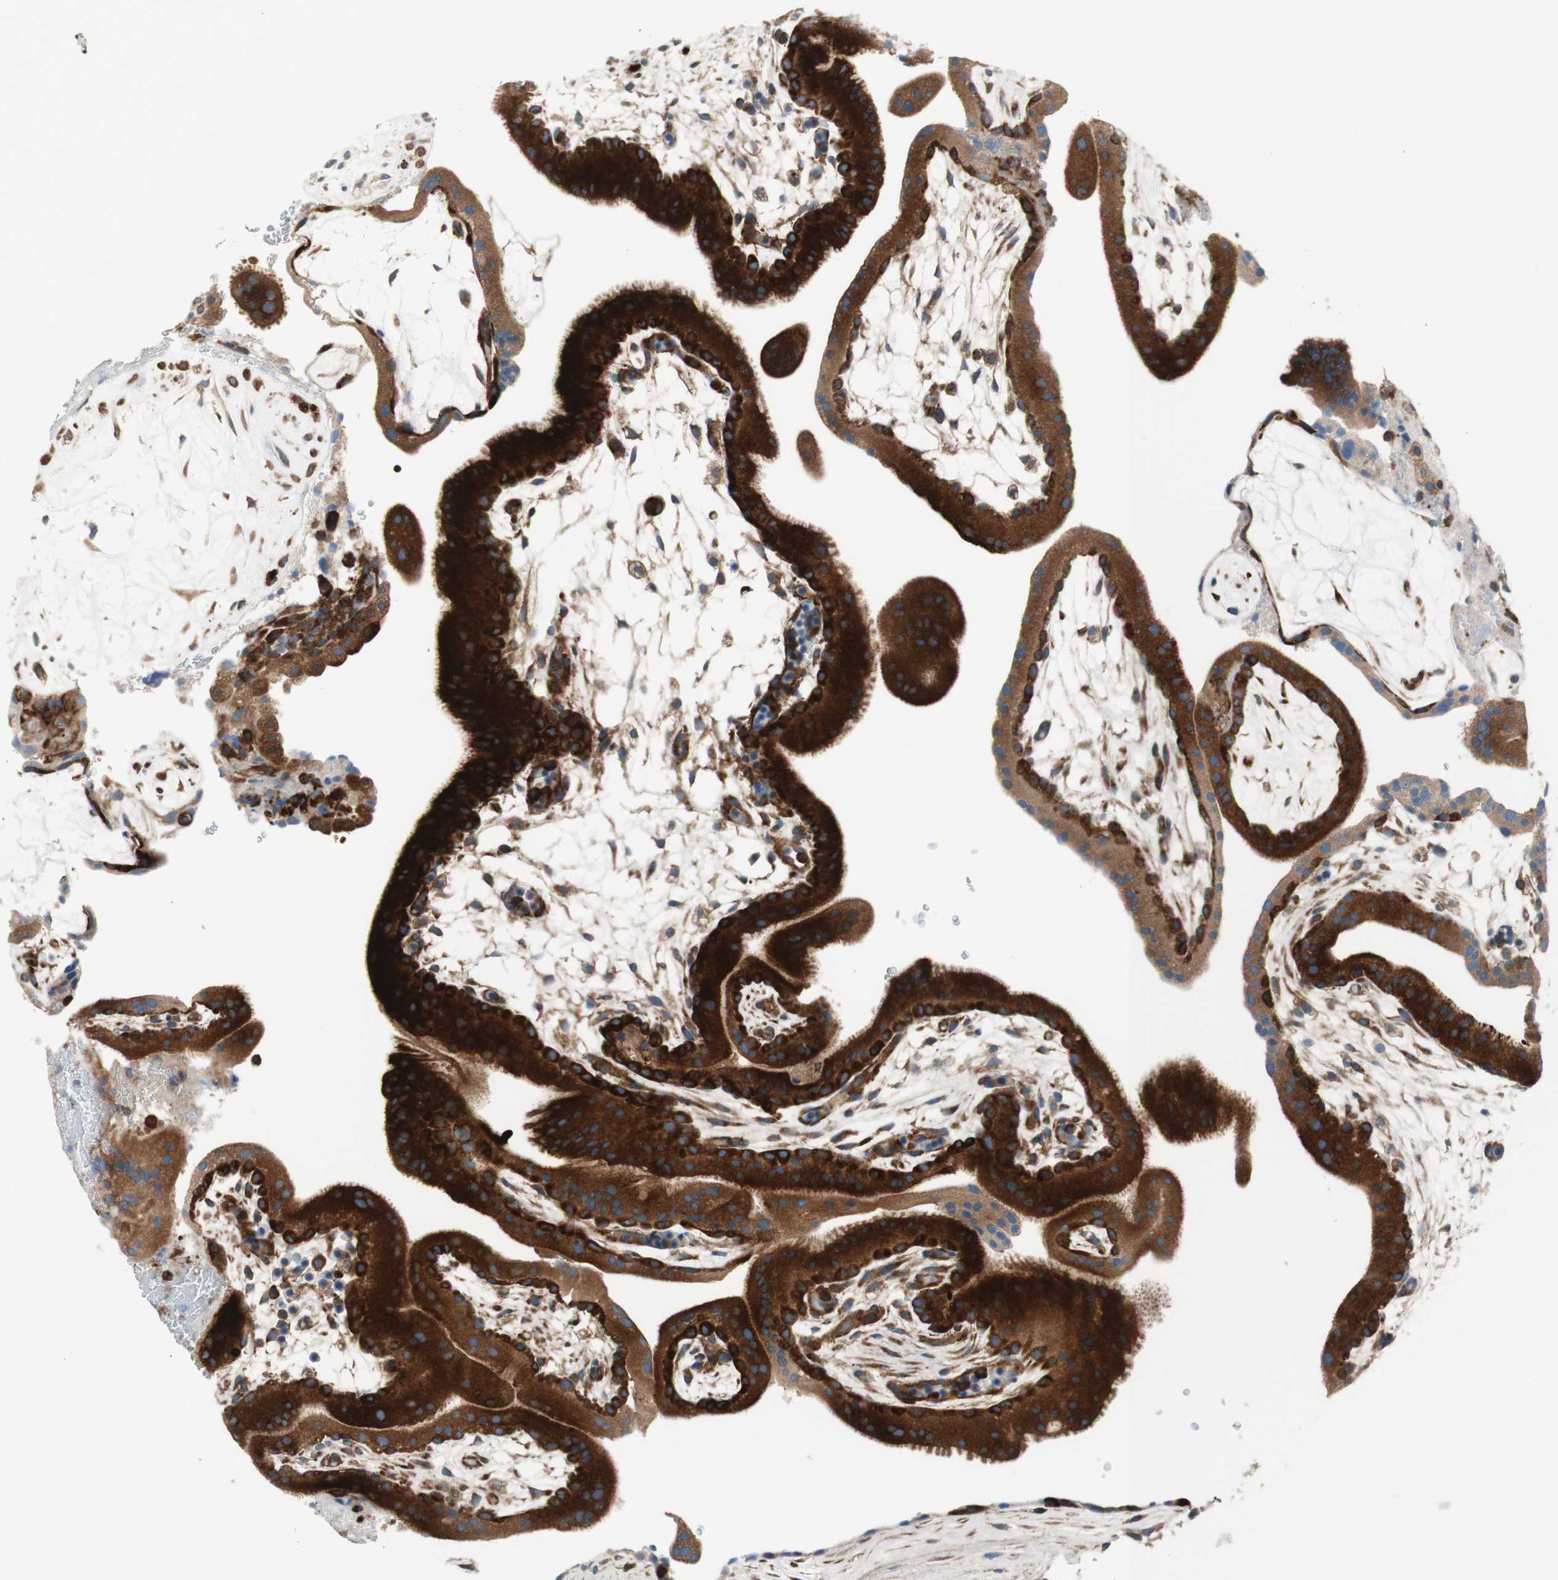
{"staining": {"intensity": "strong", "quantity": ">75%", "location": "cytoplasmic/membranous"}, "tissue": "placenta", "cell_type": "Trophoblastic cells", "image_type": "normal", "snomed": [{"axis": "morphology", "description": "Normal tissue, NOS"}, {"axis": "topography", "description": "Placenta"}], "caption": "Immunohistochemical staining of benign placenta reveals high levels of strong cytoplasmic/membranous expression in approximately >75% of trophoblastic cells.", "gene": "CCN4", "patient": {"sex": "female", "age": 19}}